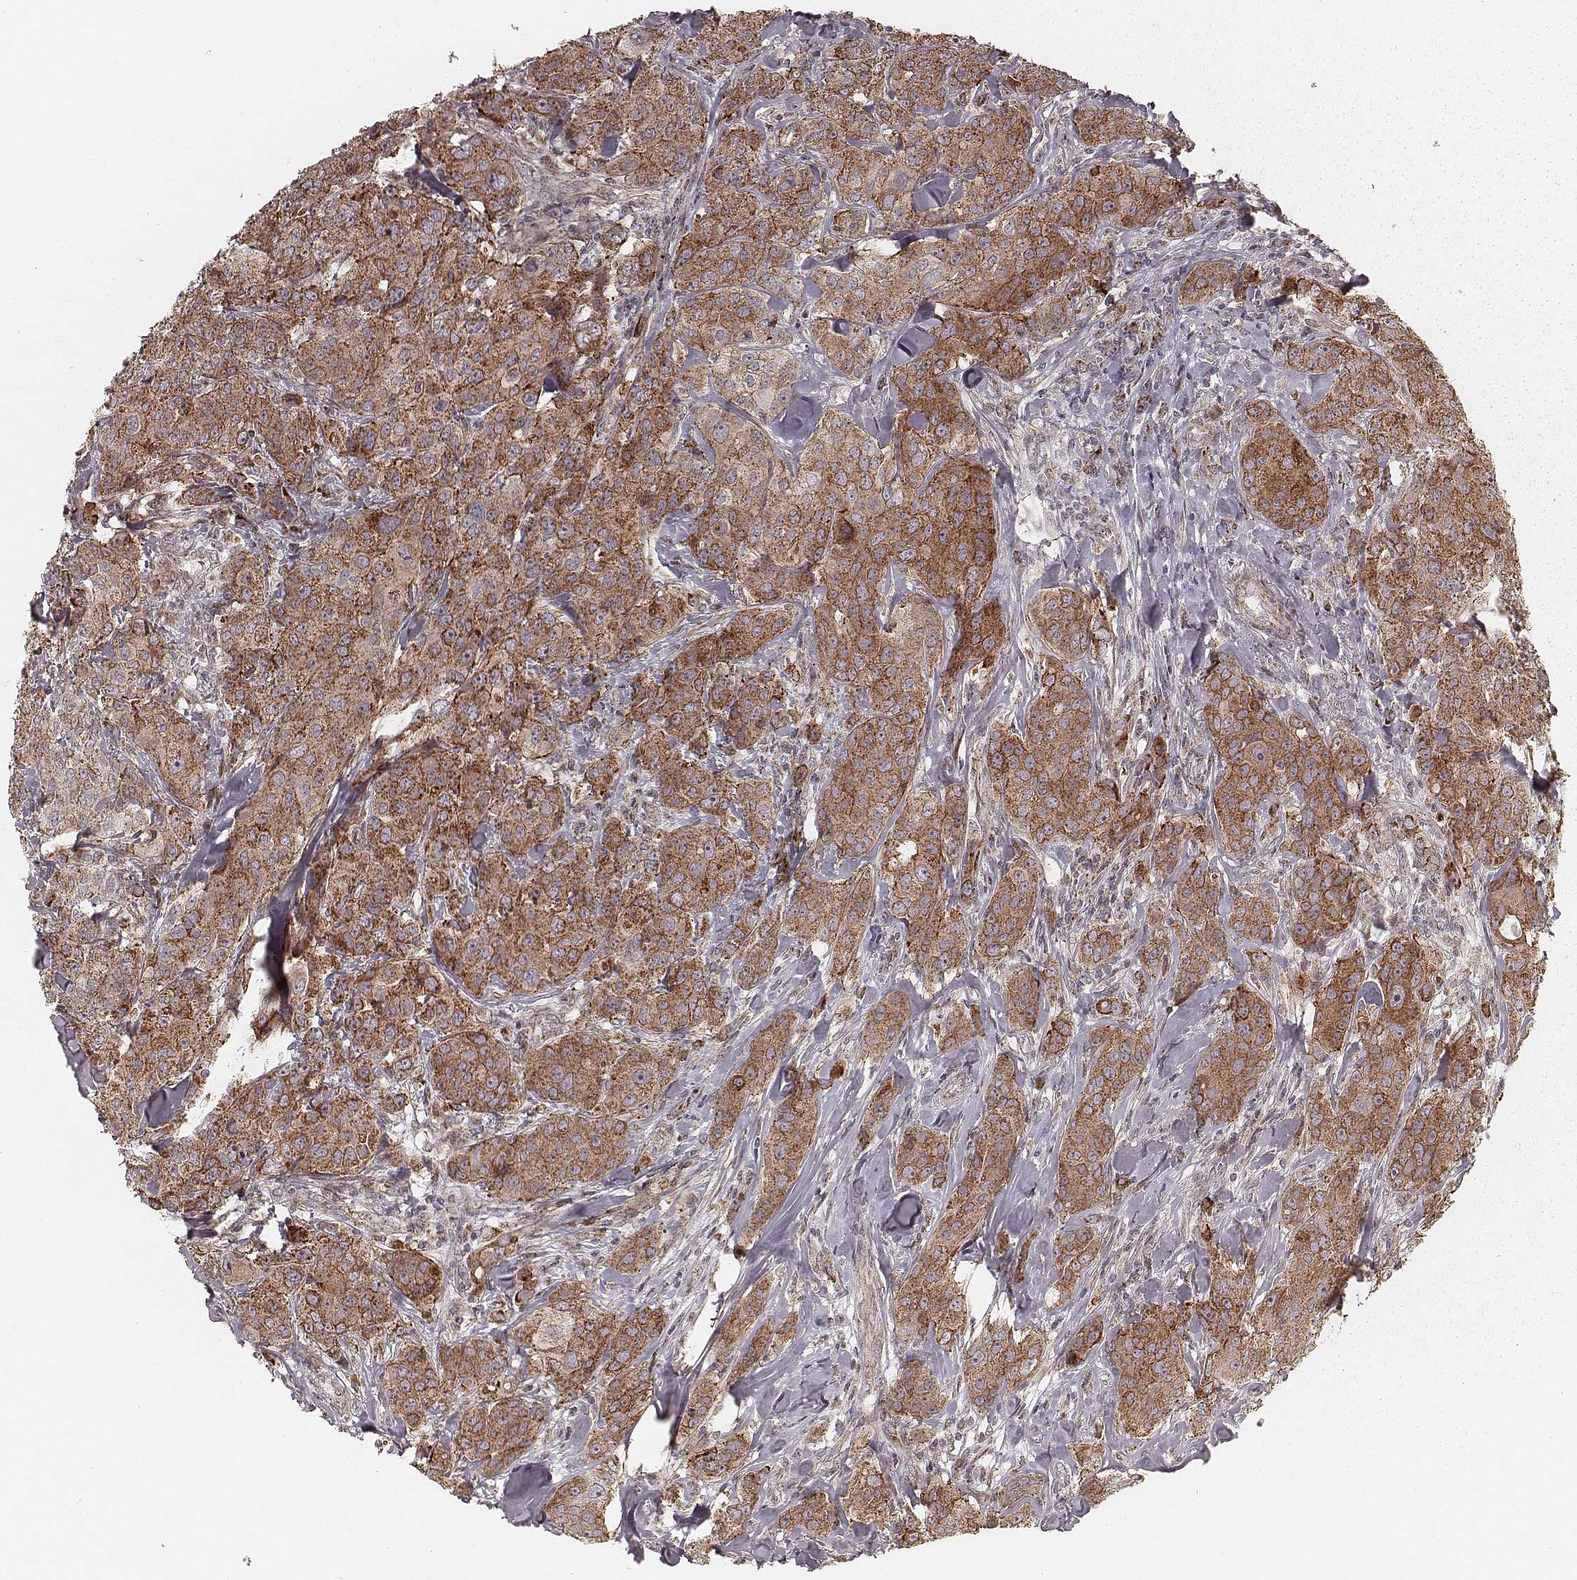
{"staining": {"intensity": "moderate", "quantity": ">75%", "location": "cytoplasmic/membranous"}, "tissue": "breast cancer", "cell_type": "Tumor cells", "image_type": "cancer", "snomed": [{"axis": "morphology", "description": "Duct carcinoma"}, {"axis": "topography", "description": "Breast"}], "caption": "Immunohistochemistry (IHC) photomicrograph of neoplastic tissue: human breast infiltrating ductal carcinoma stained using immunohistochemistry (IHC) exhibits medium levels of moderate protein expression localized specifically in the cytoplasmic/membranous of tumor cells, appearing as a cytoplasmic/membranous brown color.", "gene": "NDUFA7", "patient": {"sex": "female", "age": 43}}